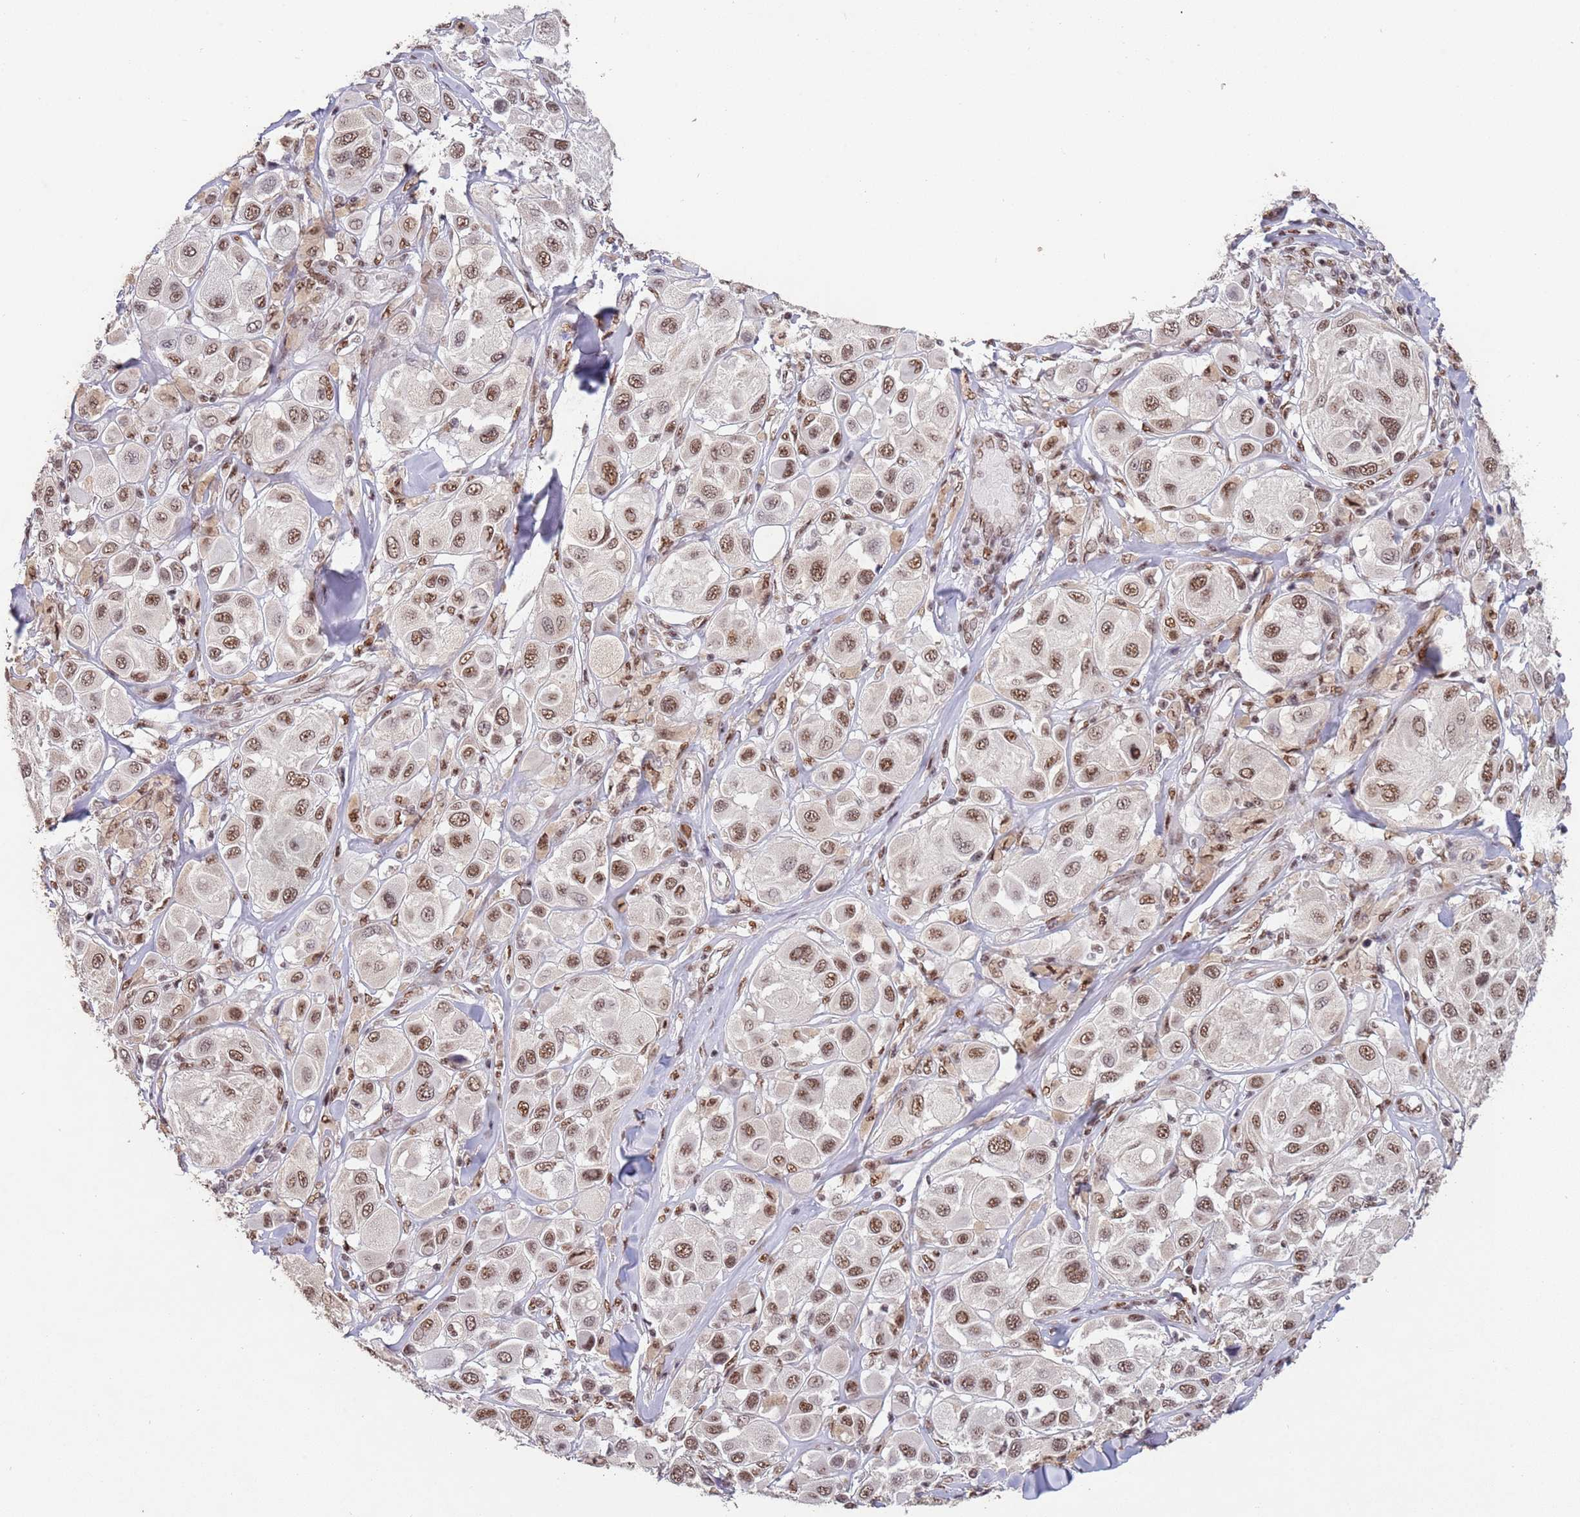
{"staining": {"intensity": "moderate", "quantity": ">75%", "location": "nuclear"}, "tissue": "melanoma", "cell_type": "Tumor cells", "image_type": "cancer", "snomed": [{"axis": "morphology", "description": "Malignant melanoma, Metastatic site"}, {"axis": "topography", "description": "Skin"}], "caption": "A histopathology image of melanoma stained for a protein reveals moderate nuclear brown staining in tumor cells.", "gene": "ESF1", "patient": {"sex": "male", "age": 41}}